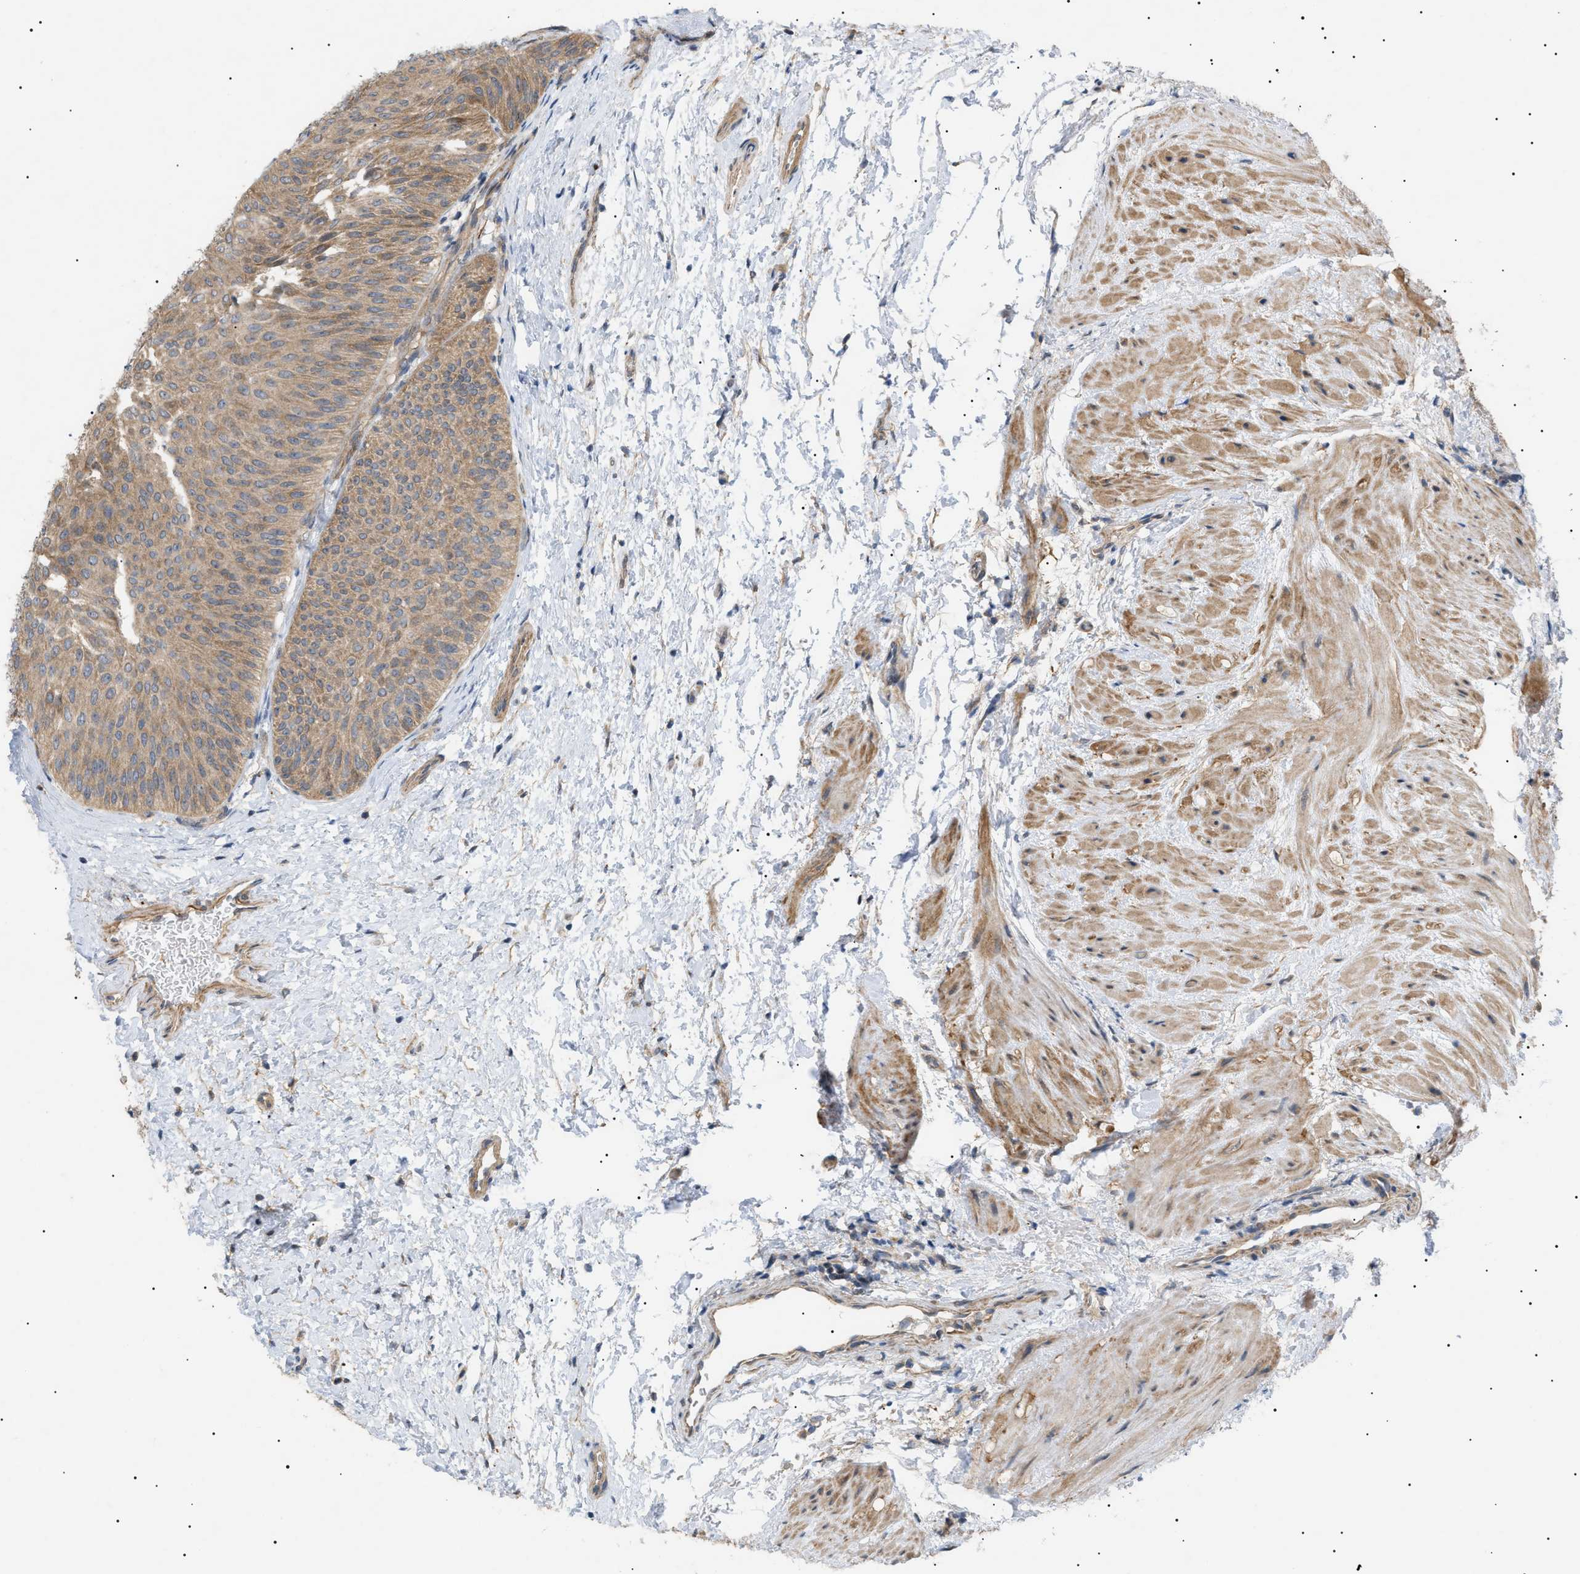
{"staining": {"intensity": "moderate", "quantity": ">75%", "location": "cytoplasmic/membranous"}, "tissue": "urothelial cancer", "cell_type": "Tumor cells", "image_type": "cancer", "snomed": [{"axis": "morphology", "description": "Urothelial carcinoma, Low grade"}, {"axis": "topography", "description": "Urinary bladder"}], "caption": "Protein expression analysis of human urothelial cancer reveals moderate cytoplasmic/membranous positivity in about >75% of tumor cells.", "gene": "IRS2", "patient": {"sex": "female", "age": 60}}